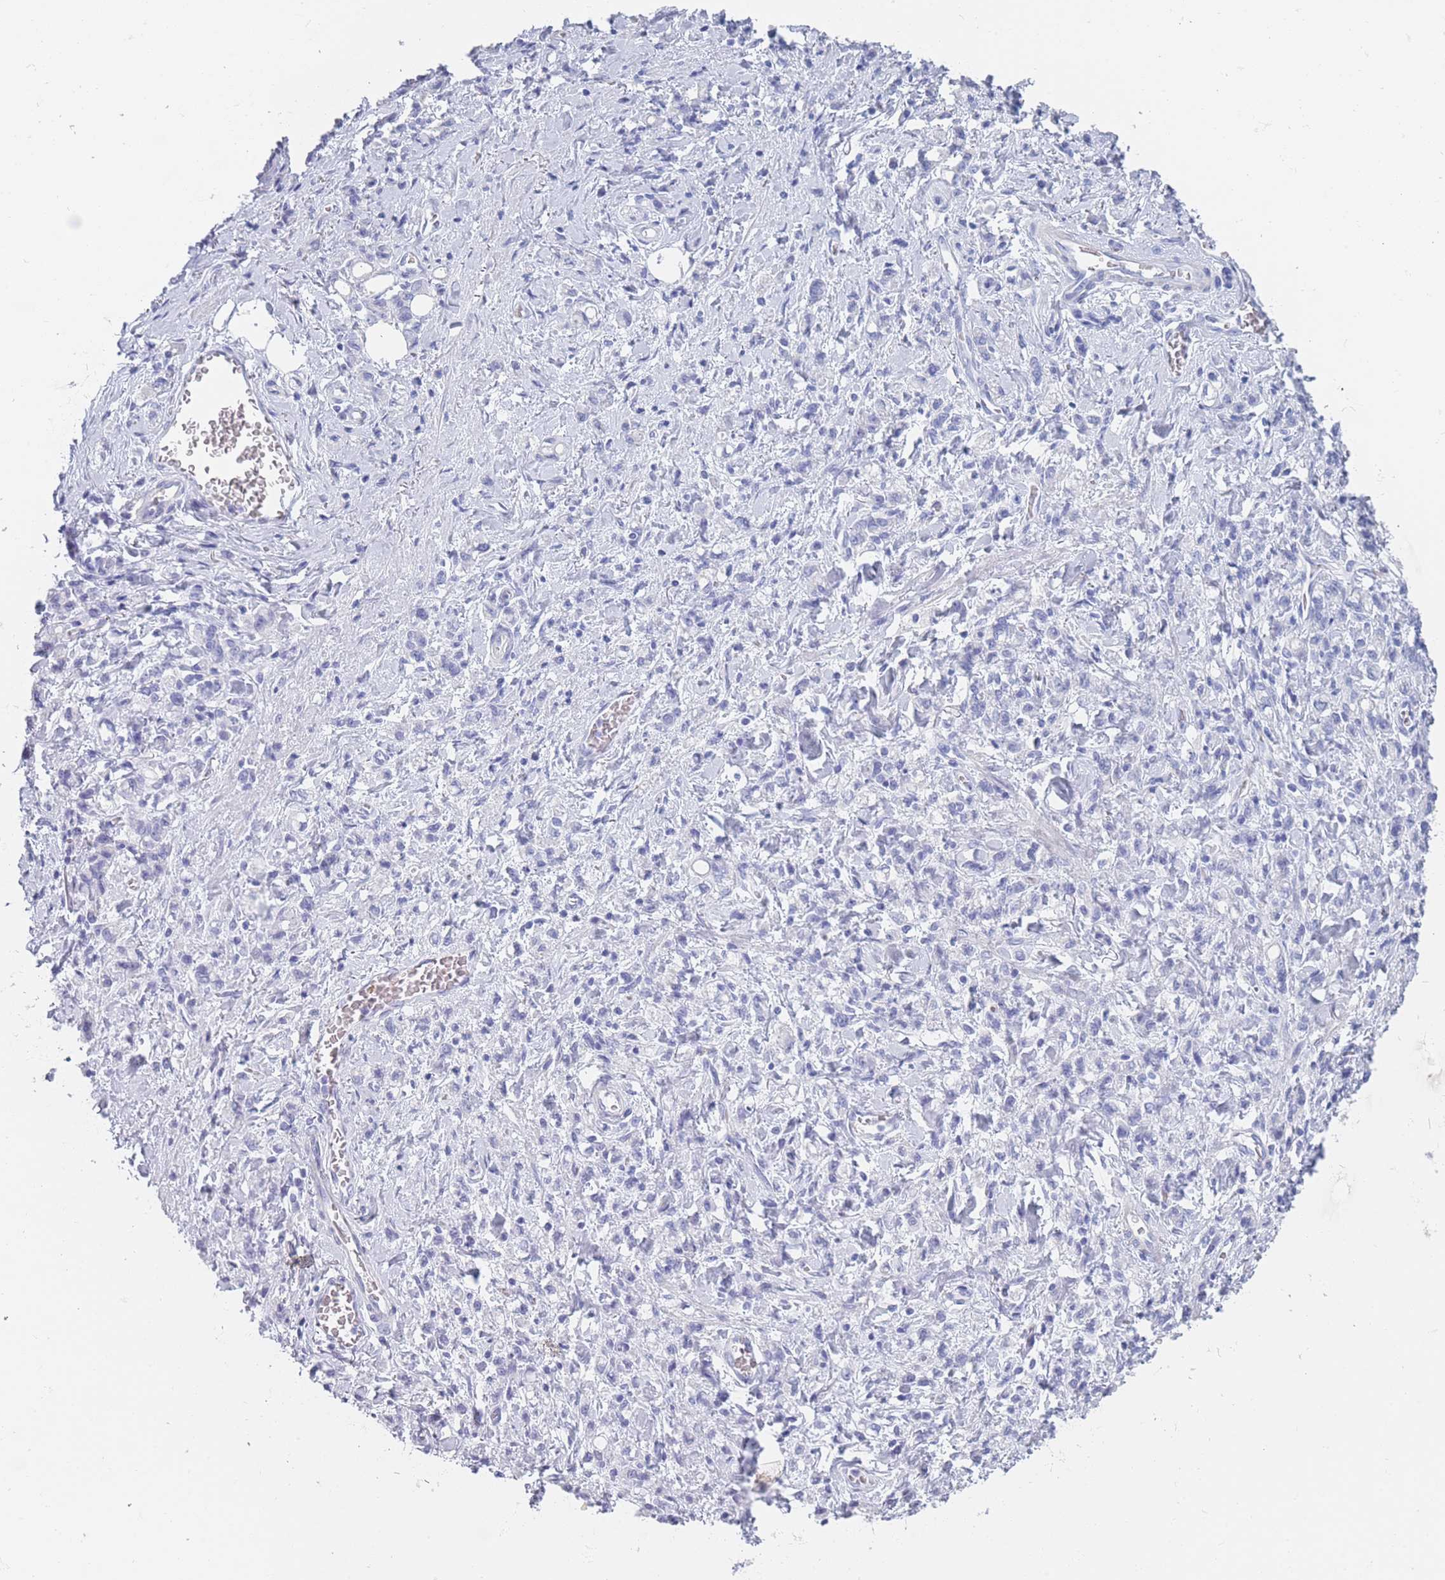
{"staining": {"intensity": "negative", "quantity": "none", "location": "none"}, "tissue": "stomach cancer", "cell_type": "Tumor cells", "image_type": "cancer", "snomed": [{"axis": "morphology", "description": "Adenocarcinoma, NOS"}, {"axis": "topography", "description": "Stomach"}], "caption": "Immunohistochemical staining of stomach cancer (adenocarcinoma) displays no significant expression in tumor cells.", "gene": "OR5D16", "patient": {"sex": "male", "age": 77}}